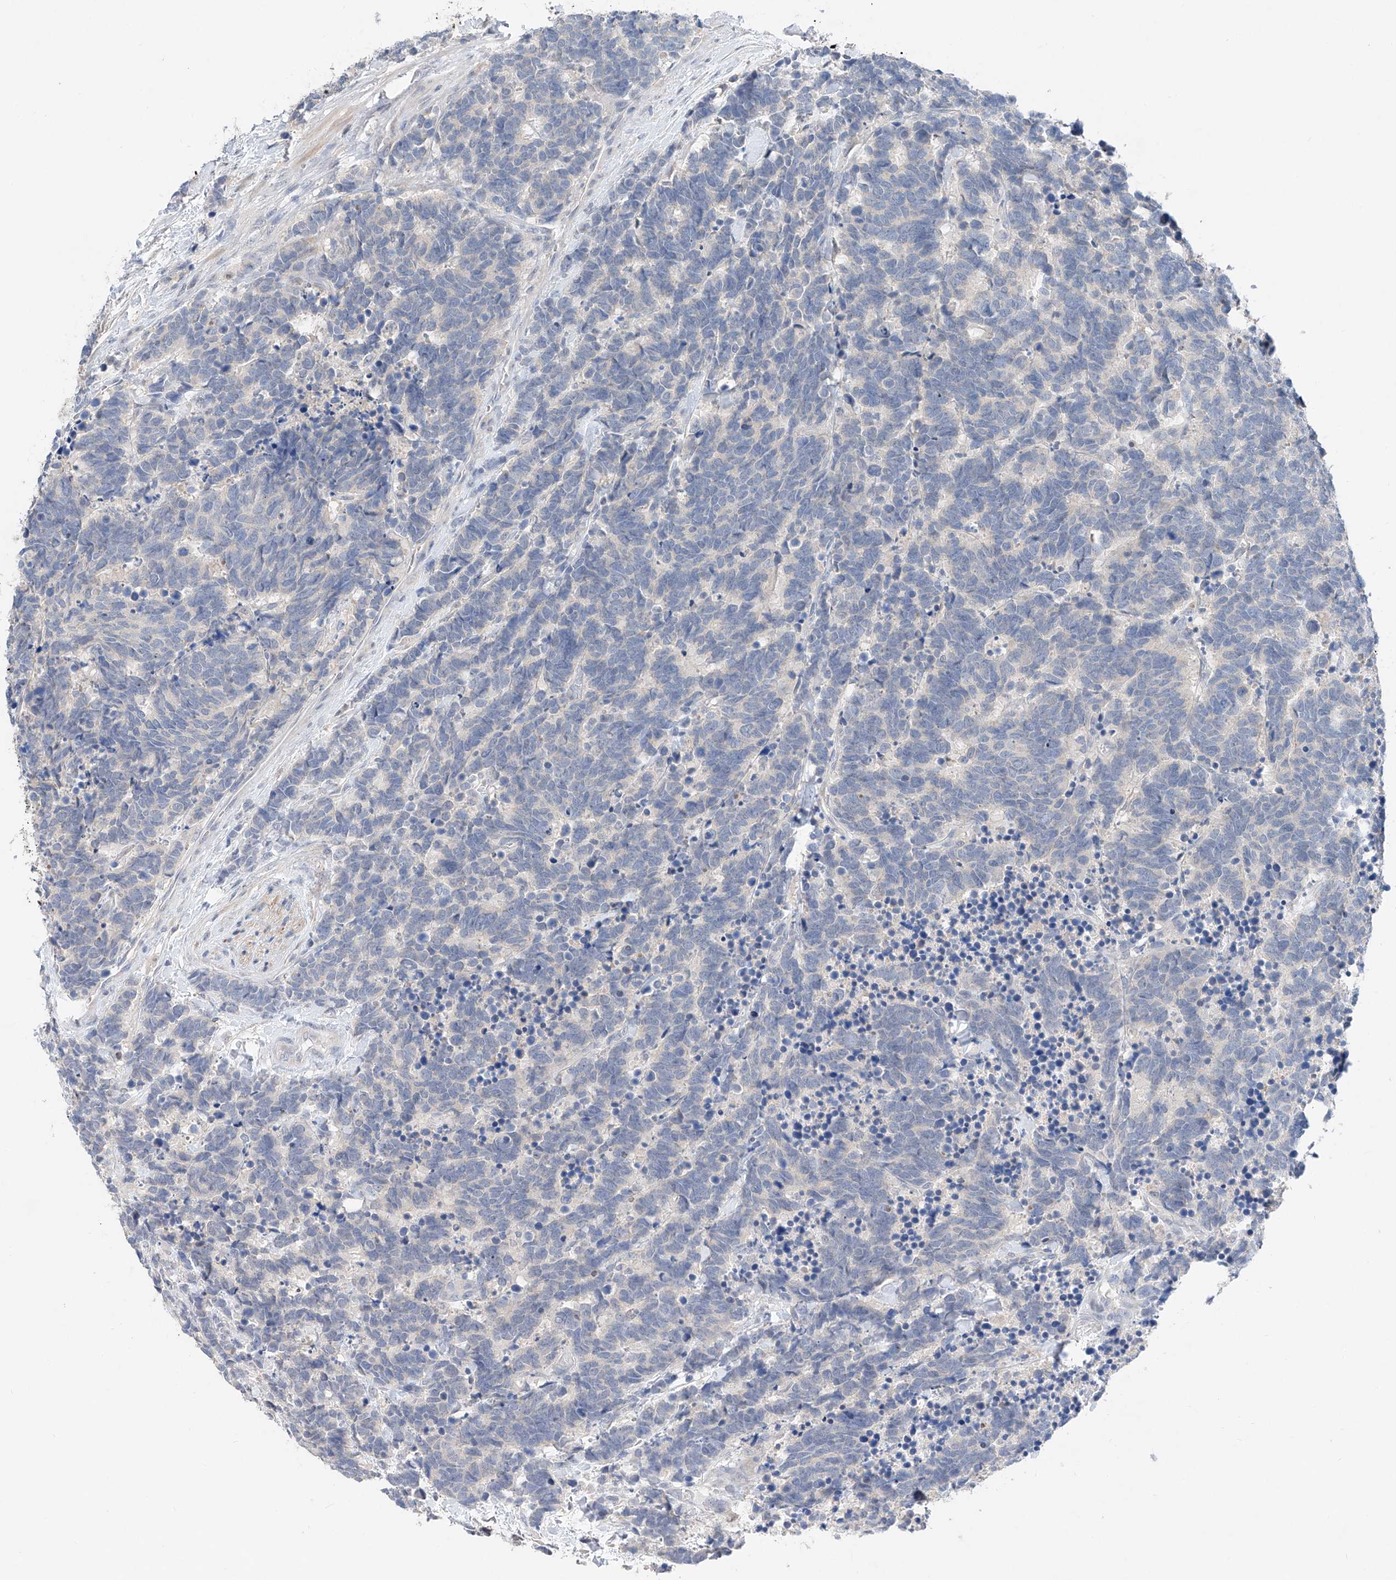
{"staining": {"intensity": "negative", "quantity": "none", "location": "none"}, "tissue": "carcinoid", "cell_type": "Tumor cells", "image_type": "cancer", "snomed": [{"axis": "morphology", "description": "Carcinoma, NOS"}, {"axis": "morphology", "description": "Carcinoid, malignant, NOS"}, {"axis": "topography", "description": "Urinary bladder"}], "caption": "Immunohistochemistry (IHC) photomicrograph of neoplastic tissue: carcinoid stained with DAB demonstrates no significant protein staining in tumor cells. (DAB (3,3'-diaminobenzidine) immunohistochemistry (IHC) visualized using brightfield microscopy, high magnification).", "gene": "FUCA2", "patient": {"sex": "male", "age": 57}}